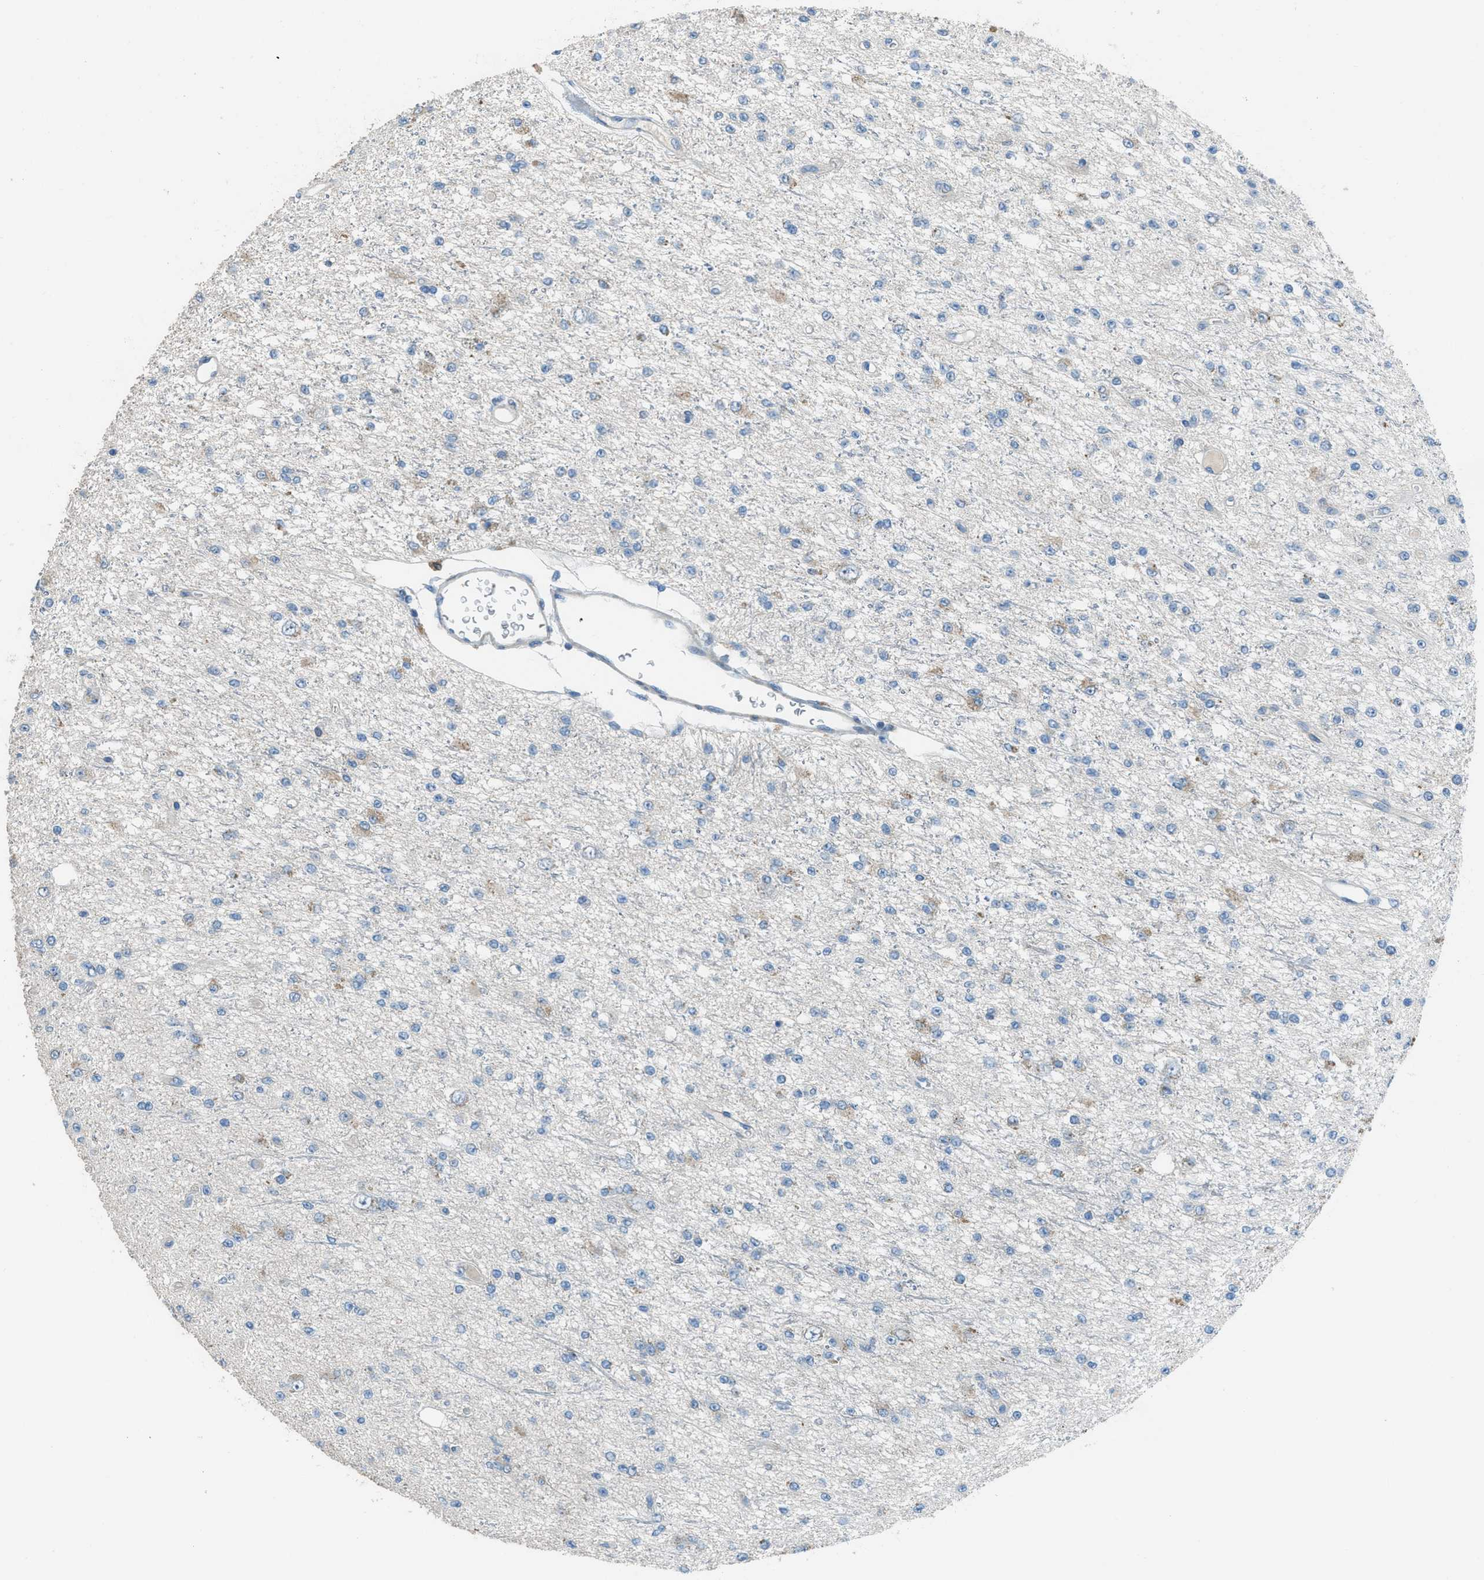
{"staining": {"intensity": "weak", "quantity": "<25%", "location": "cytoplasmic/membranous"}, "tissue": "glioma", "cell_type": "Tumor cells", "image_type": "cancer", "snomed": [{"axis": "morphology", "description": "Glioma, malignant, Low grade"}, {"axis": "topography", "description": "Brain"}], "caption": "Malignant glioma (low-grade) stained for a protein using immunohistochemistry reveals no expression tumor cells.", "gene": "TIMD4", "patient": {"sex": "male", "age": 38}}